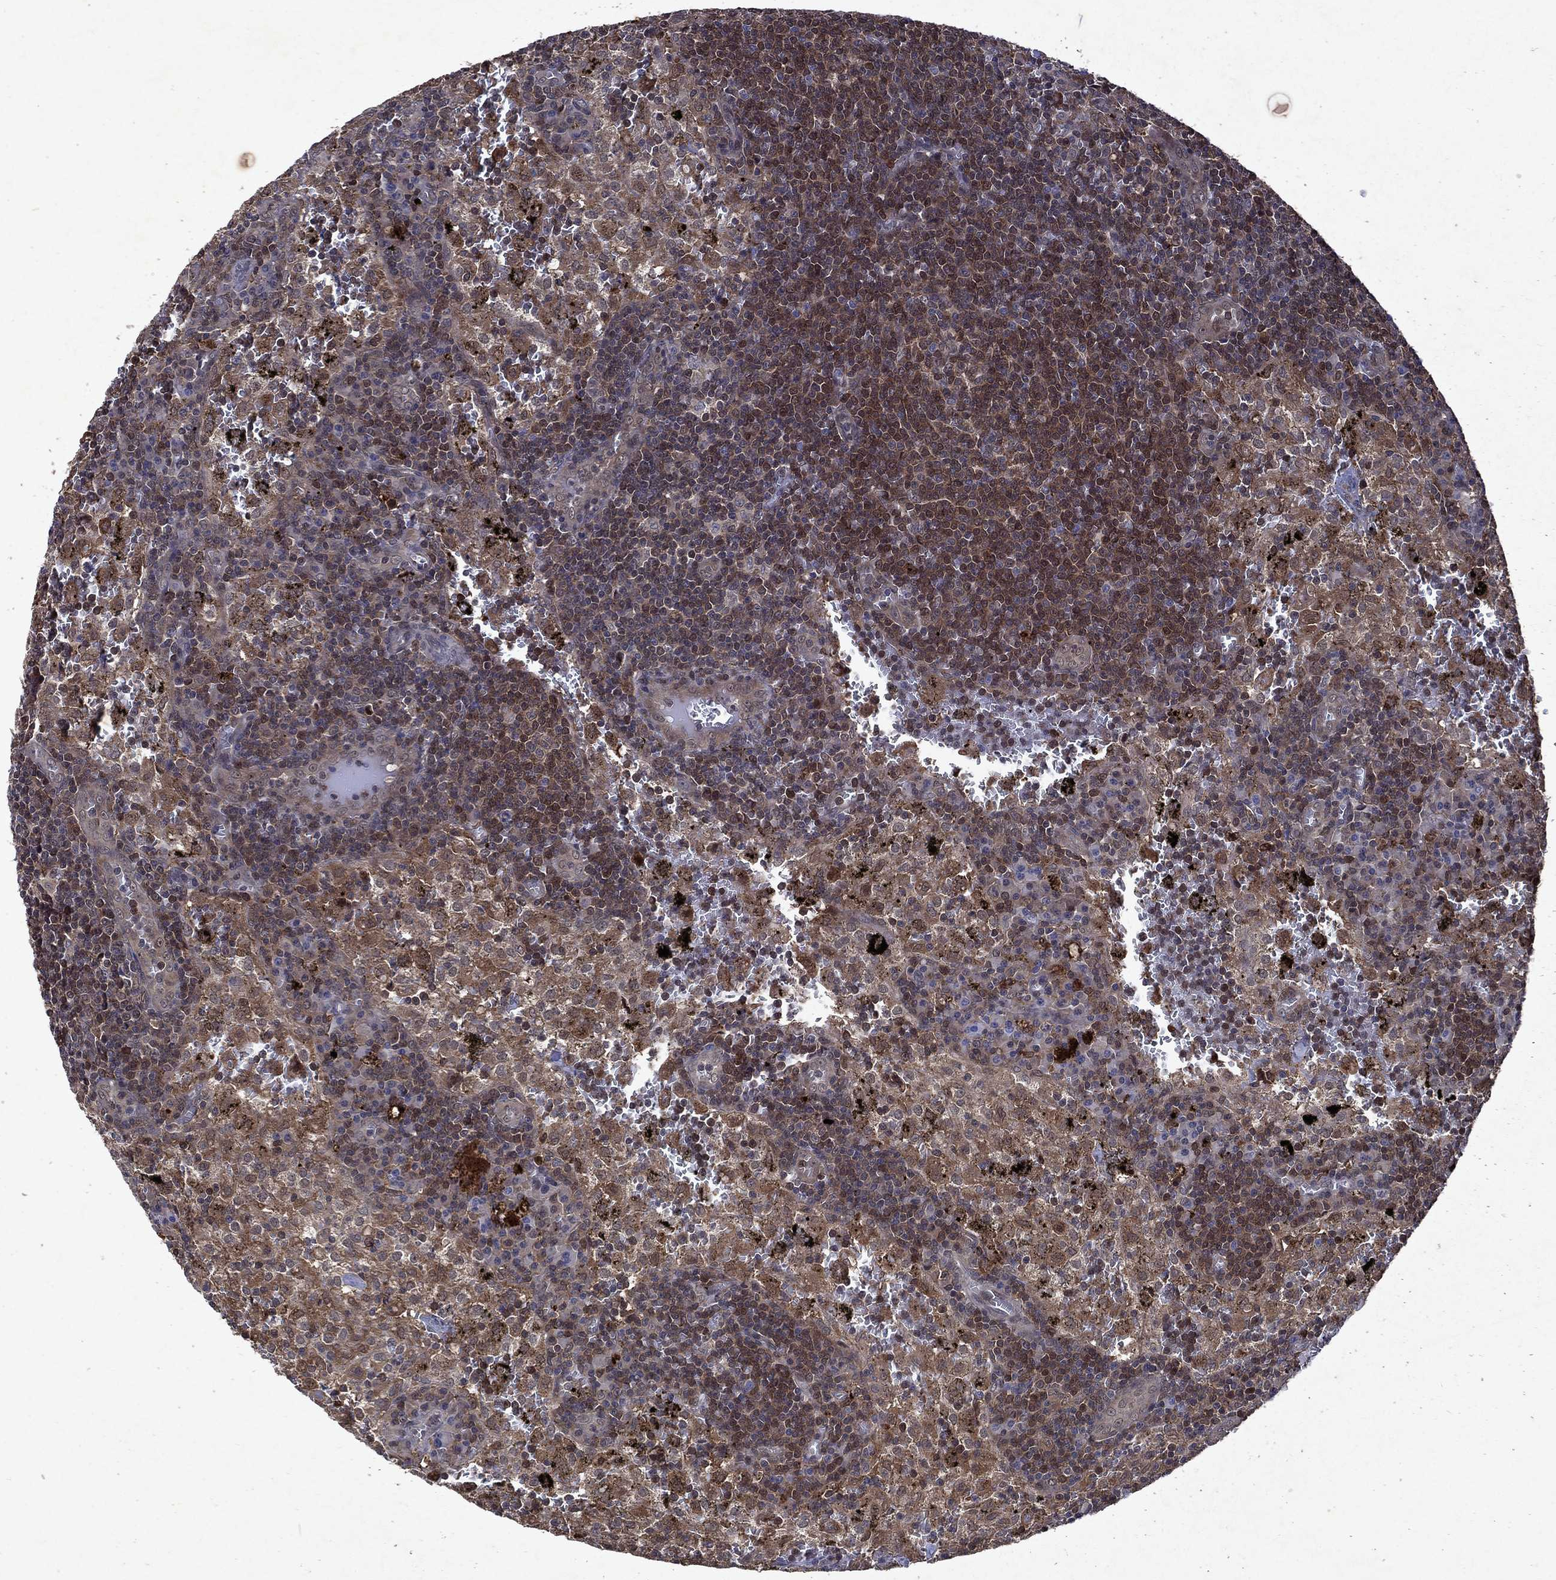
{"staining": {"intensity": "moderate", "quantity": "<25%", "location": "cytoplasmic/membranous"}, "tissue": "lymph node", "cell_type": "Germinal center cells", "image_type": "normal", "snomed": [{"axis": "morphology", "description": "Normal tissue, NOS"}, {"axis": "topography", "description": "Lymph node"}], "caption": "Lymph node stained with a brown dye reveals moderate cytoplasmic/membranous positive positivity in about <25% of germinal center cells.", "gene": "MTAP", "patient": {"sex": "male", "age": 62}}